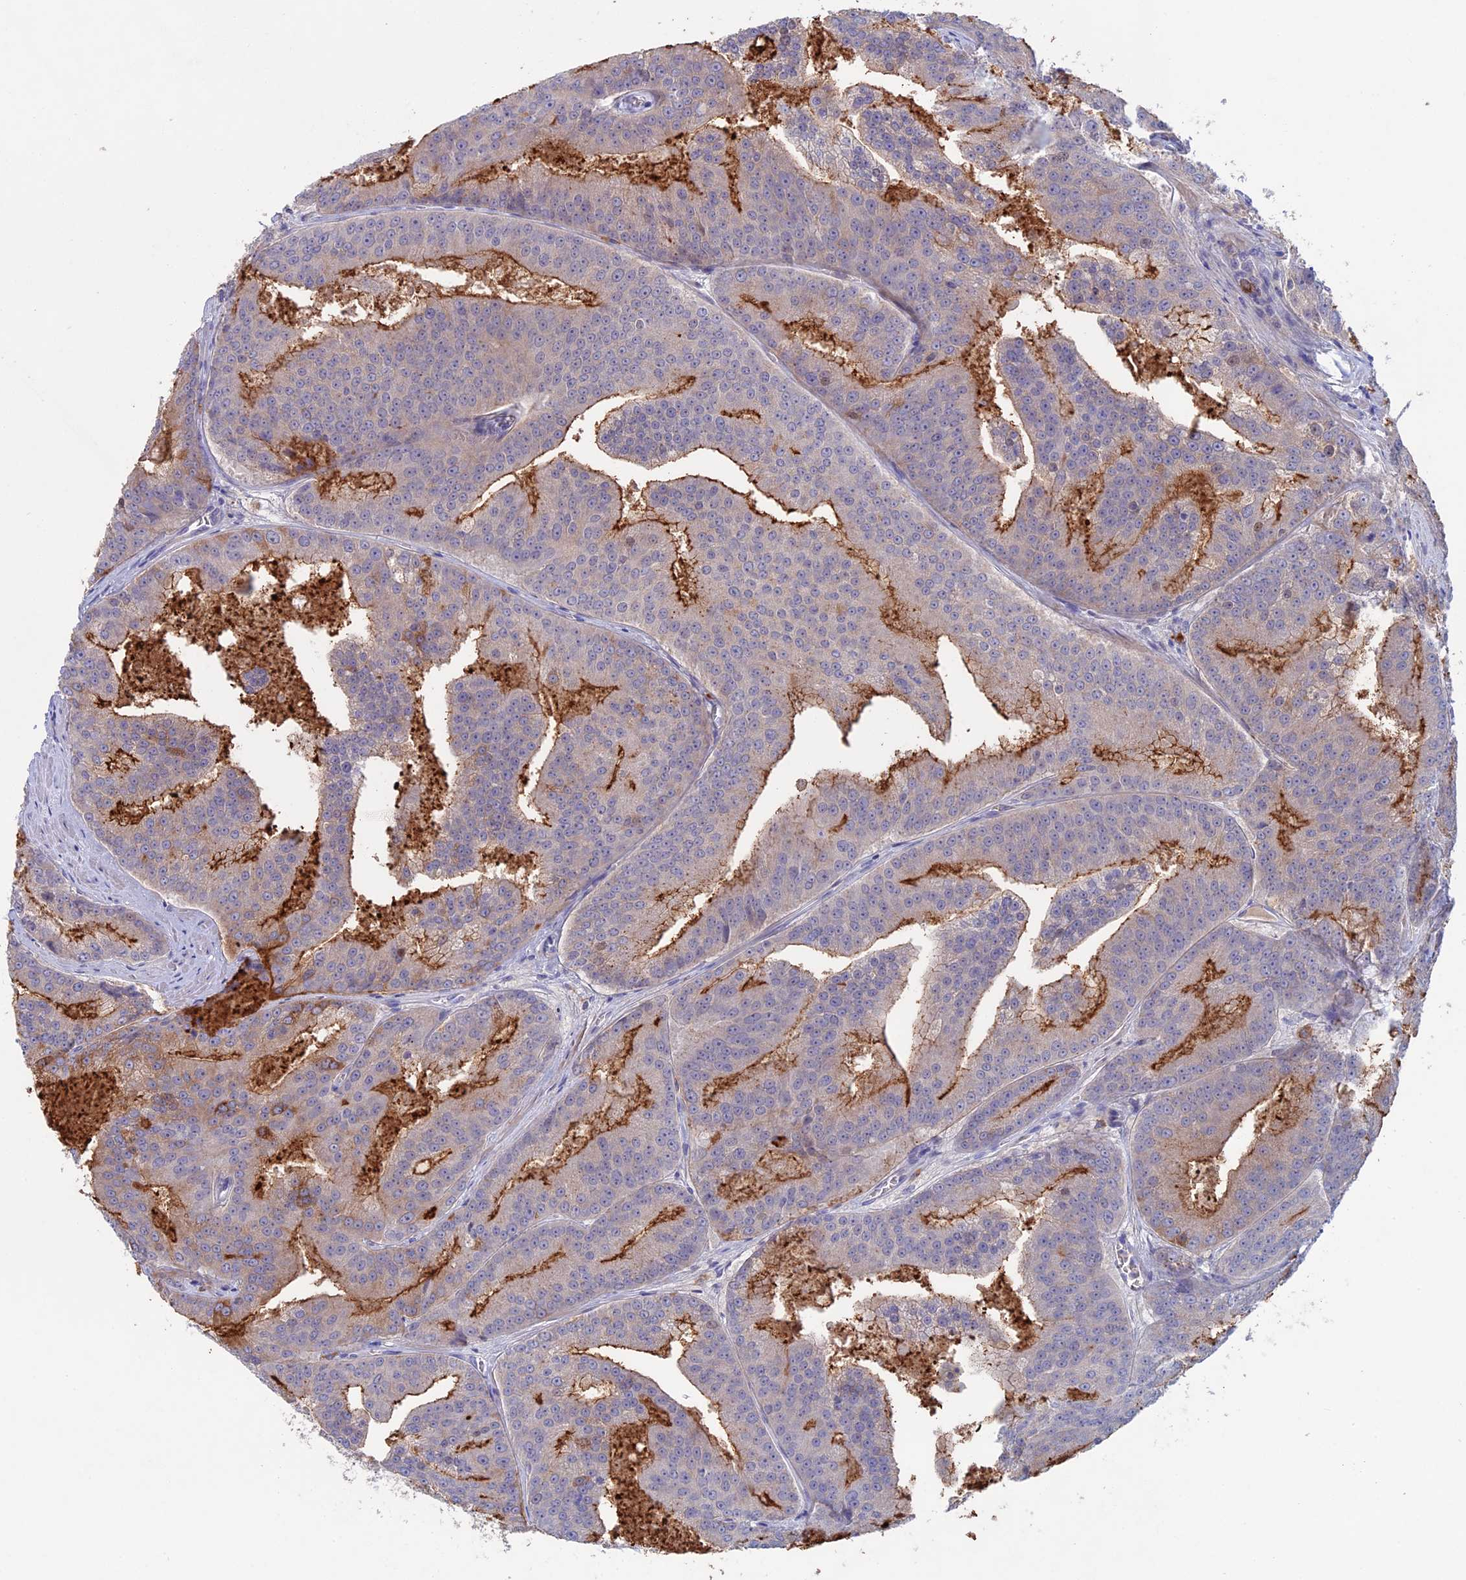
{"staining": {"intensity": "moderate", "quantity": "25%-75%", "location": "cytoplasmic/membranous"}, "tissue": "prostate cancer", "cell_type": "Tumor cells", "image_type": "cancer", "snomed": [{"axis": "morphology", "description": "Adenocarcinoma, High grade"}, {"axis": "topography", "description": "Prostate"}], "caption": "Adenocarcinoma (high-grade) (prostate) stained with DAB (3,3'-diaminobenzidine) IHC demonstrates medium levels of moderate cytoplasmic/membranous expression in approximately 25%-75% of tumor cells.", "gene": "SLC2A6", "patient": {"sex": "male", "age": 61}}